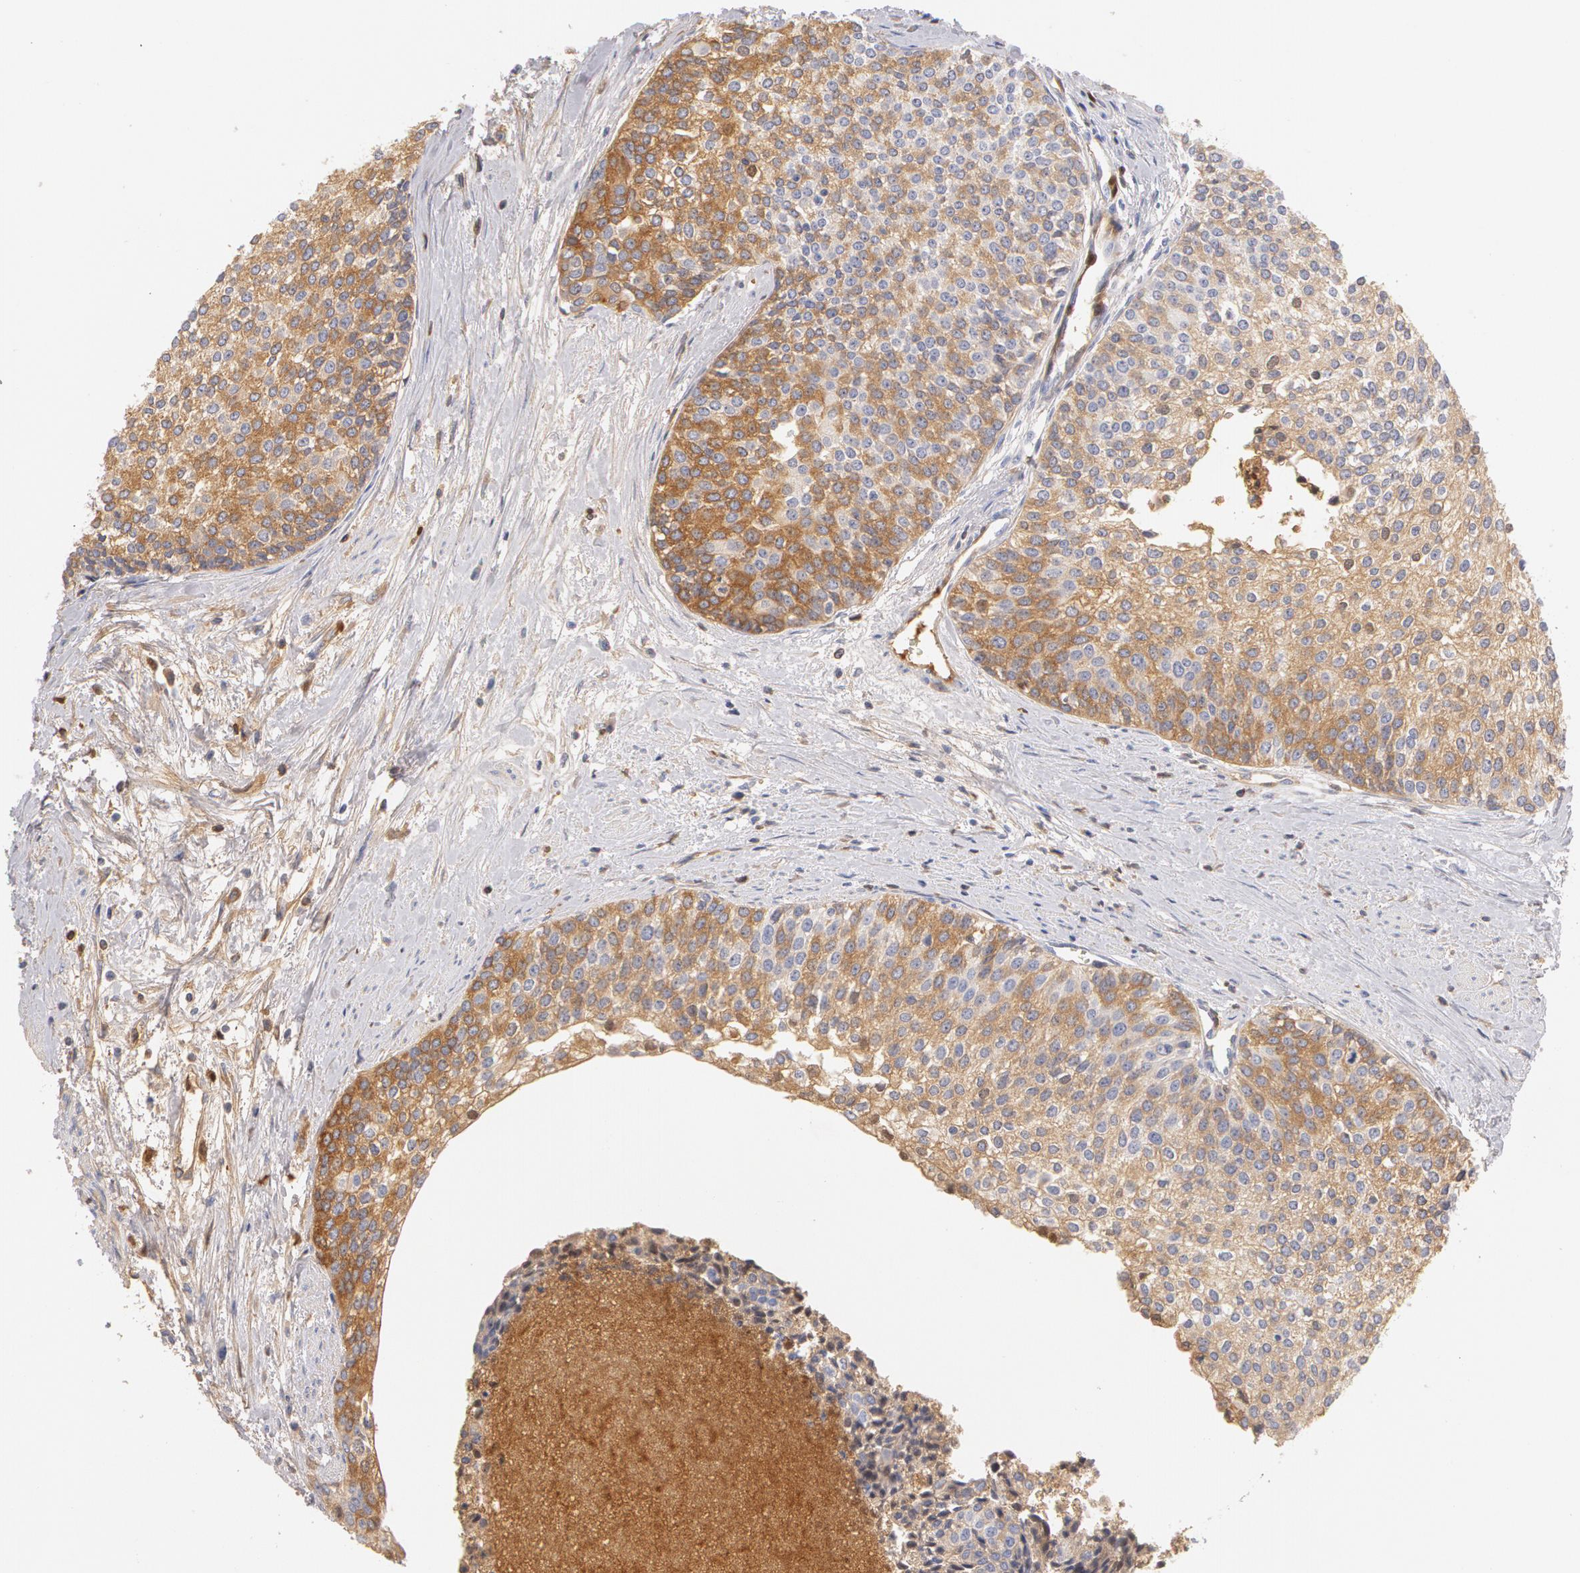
{"staining": {"intensity": "moderate", "quantity": "25%-75%", "location": "cytoplasmic/membranous"}, "tissue": "urothelial cancer", "cell_type": "Tumor cells", "image_type": "cancer", "snomed": [{"axis": "morphology", "description": "Urothelial carcinoma, Low grade"}, {"axis": "topography", "description": "Urinary bladder"}], "caption": "DAB immunohistochemical staining of urothelial cancer demonstrates moderate cytoplasmic/membranous protein staining in about 25%-75% of tumor cells. (DAB = brown stain, brightfield microscopy at high magnification).", "gene": "GC", "patient": {"sex": "female", "age": 73}}